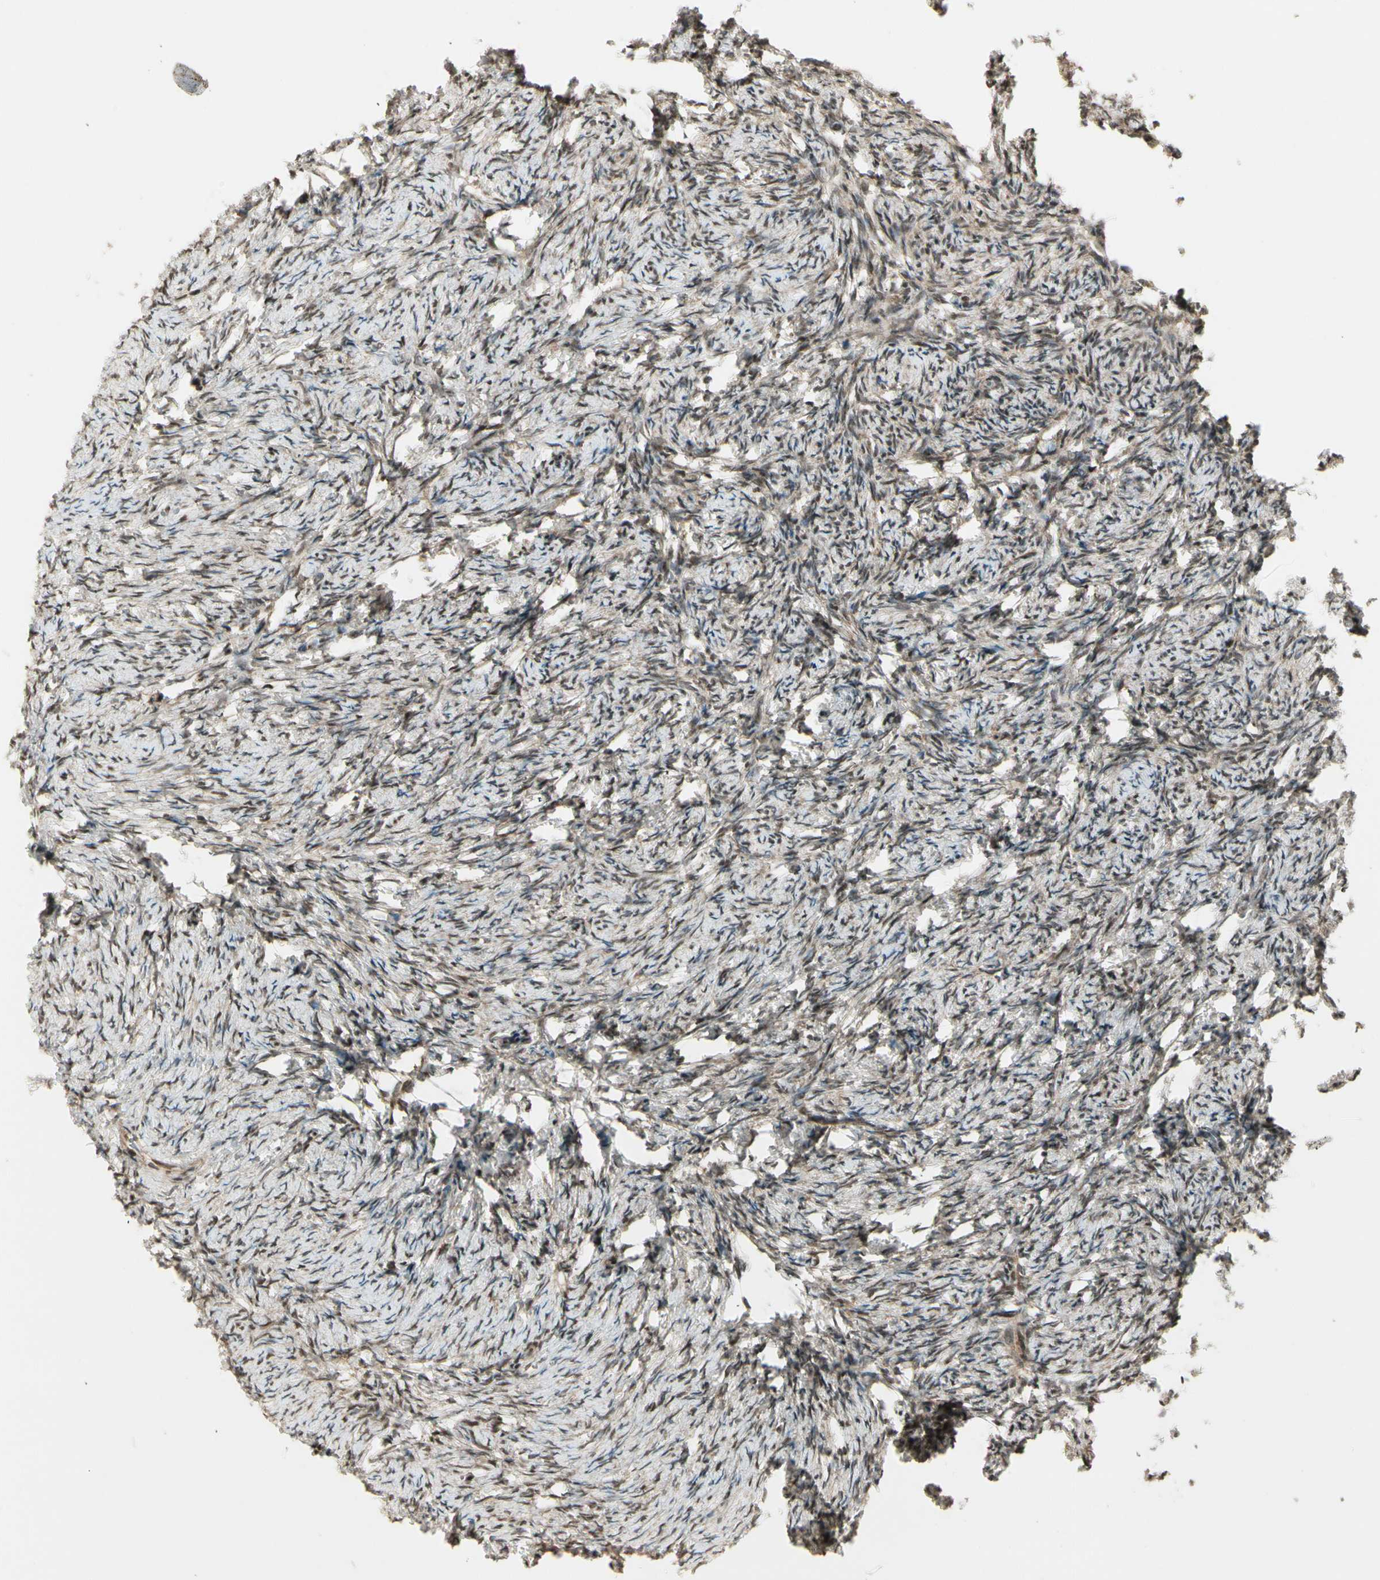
{"staining": {"intensity": "moderate", "quantity": "25%-75%", "location": "nuclear"}, "tissue": "ovary", "cell_type": "Ovarian stroma cells", "image_type": "normal", "snomed": [{"axis": "morphology", "description": "Normal tissue, NOS"}, {"axis": "topography", "description": "Ovary"}], "caption": "A high-resolution photomicrograph shows IHC staining of normal ovary, which demonstrates moderate nuclear expression in approximately 25%-75% of ovarian stroma cells.", "gene": "SMN2", "patient": {"sex": "female", "age": 60}}